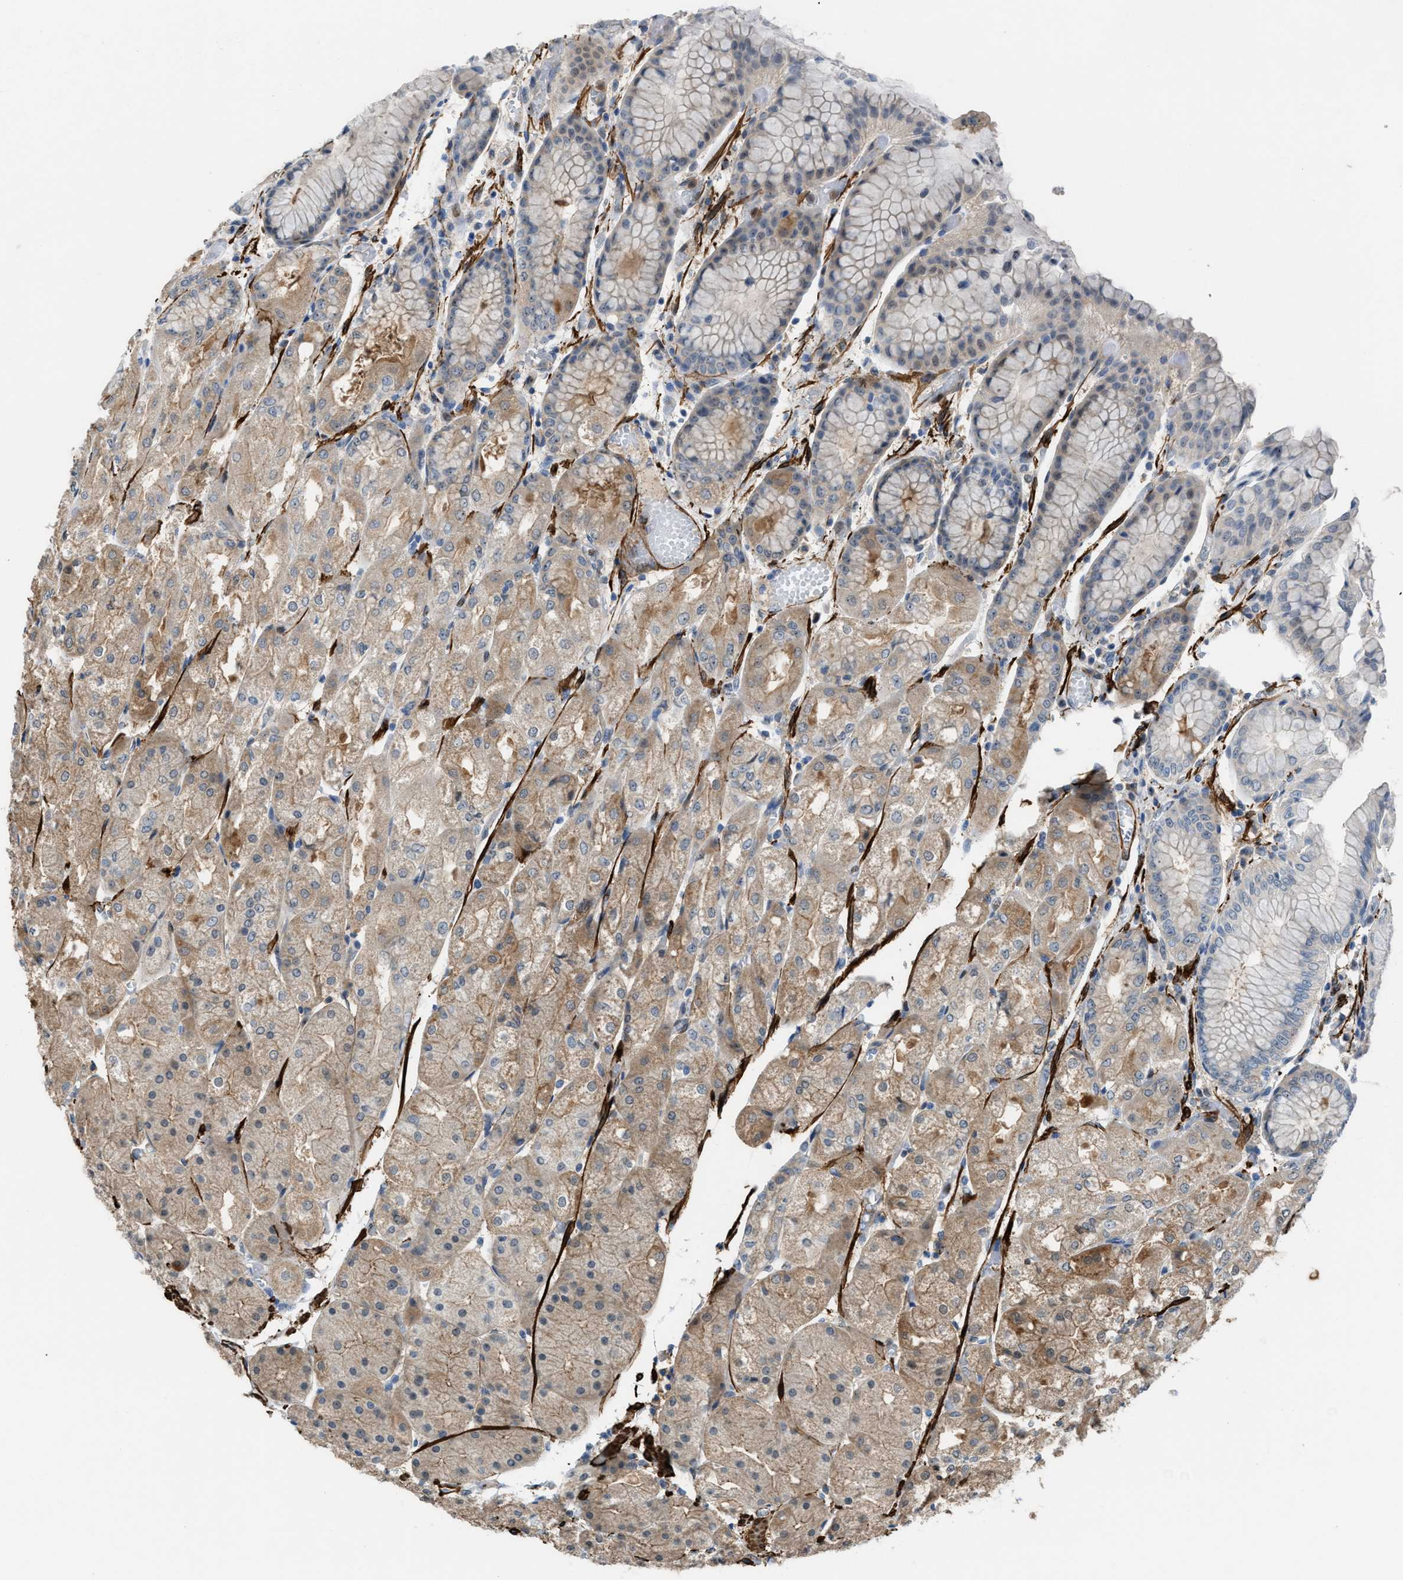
{"staining": {"intensity": "moderate", "quantity": "<25%", "location": "cytoplasmic/membranous"}, "tissue": "stomach", "cell_type": "Glandular cells", "image_type": "normal", "snomed": [{"axis": "morphology", "description": "Normal tissue, NOS"}, {"axis": "topography", "description": "Stomach, upper"}], "caption": "Immunohistochemical staining of normal human stomach displays moderate cytoplasmic/membranous protein expression in about <25% of glandular cells. The staining was performed using DAB (3,3'-diaminobenzidine), with brown indicating positive protein expression. Nuclei are stained blue with hematoxylin.", "gene": "NQO2", "patient": {"sex": "male", "age": 72}}